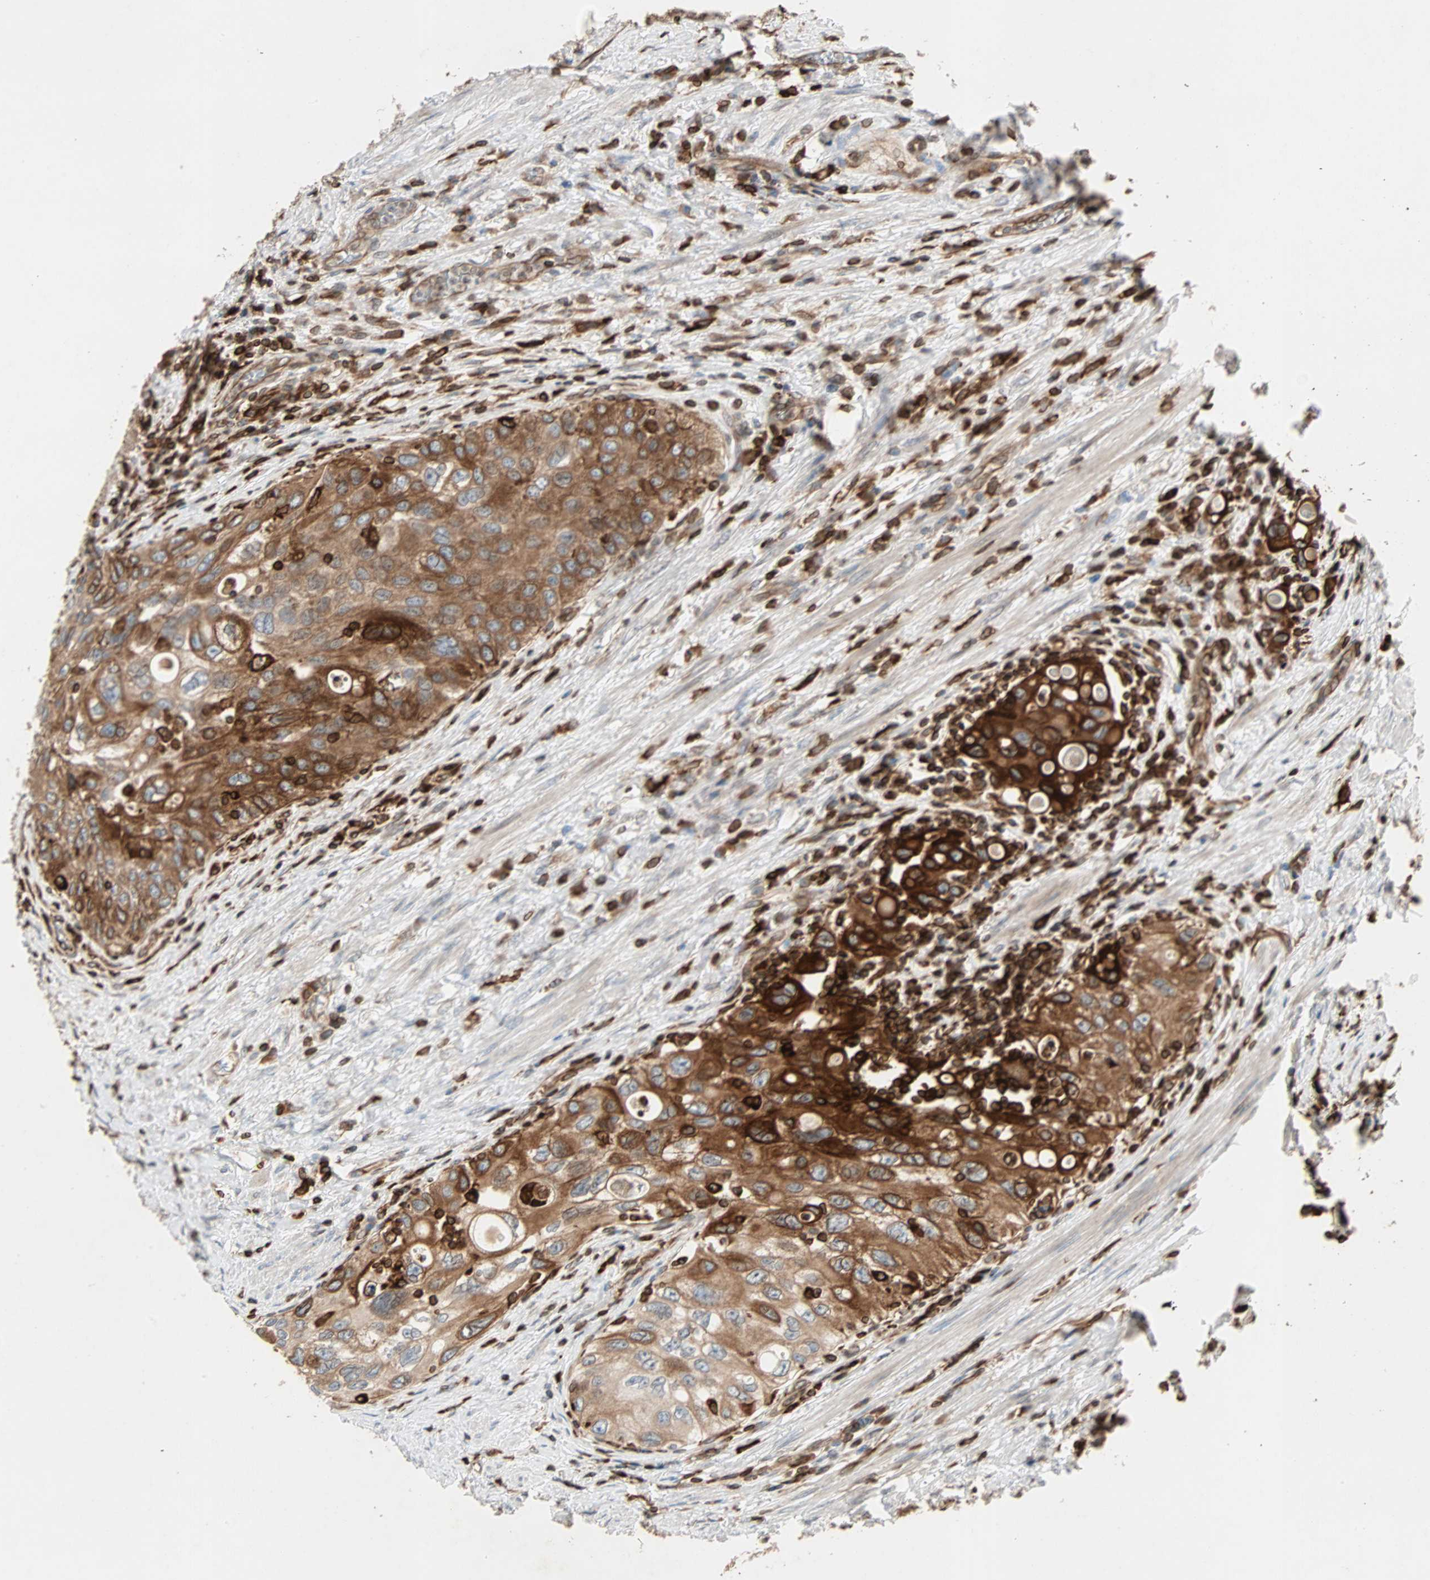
{"staining": {"intensity": "strong", "quantity": ">75%", "location": "cytoplasmic/membranous"}, "tissue": "urothelial cancer", "cell_type": "Tumor cells", "image_type": "cancer", "snomed": [{"axis": "morphology", "description": "Urothelial carcinoma, High grade"}, {"axis": "topography", "description": "Urinary bladder"}], "caption": "Urothelial carcinoma (high-grade) stained for a protein (brown) reveals strong cytoplasmic/membranous positive positivity in approximately >75% of tumor cells.", "gene": "TAPBP", "patient": {"sex": "female", "age": 56}}